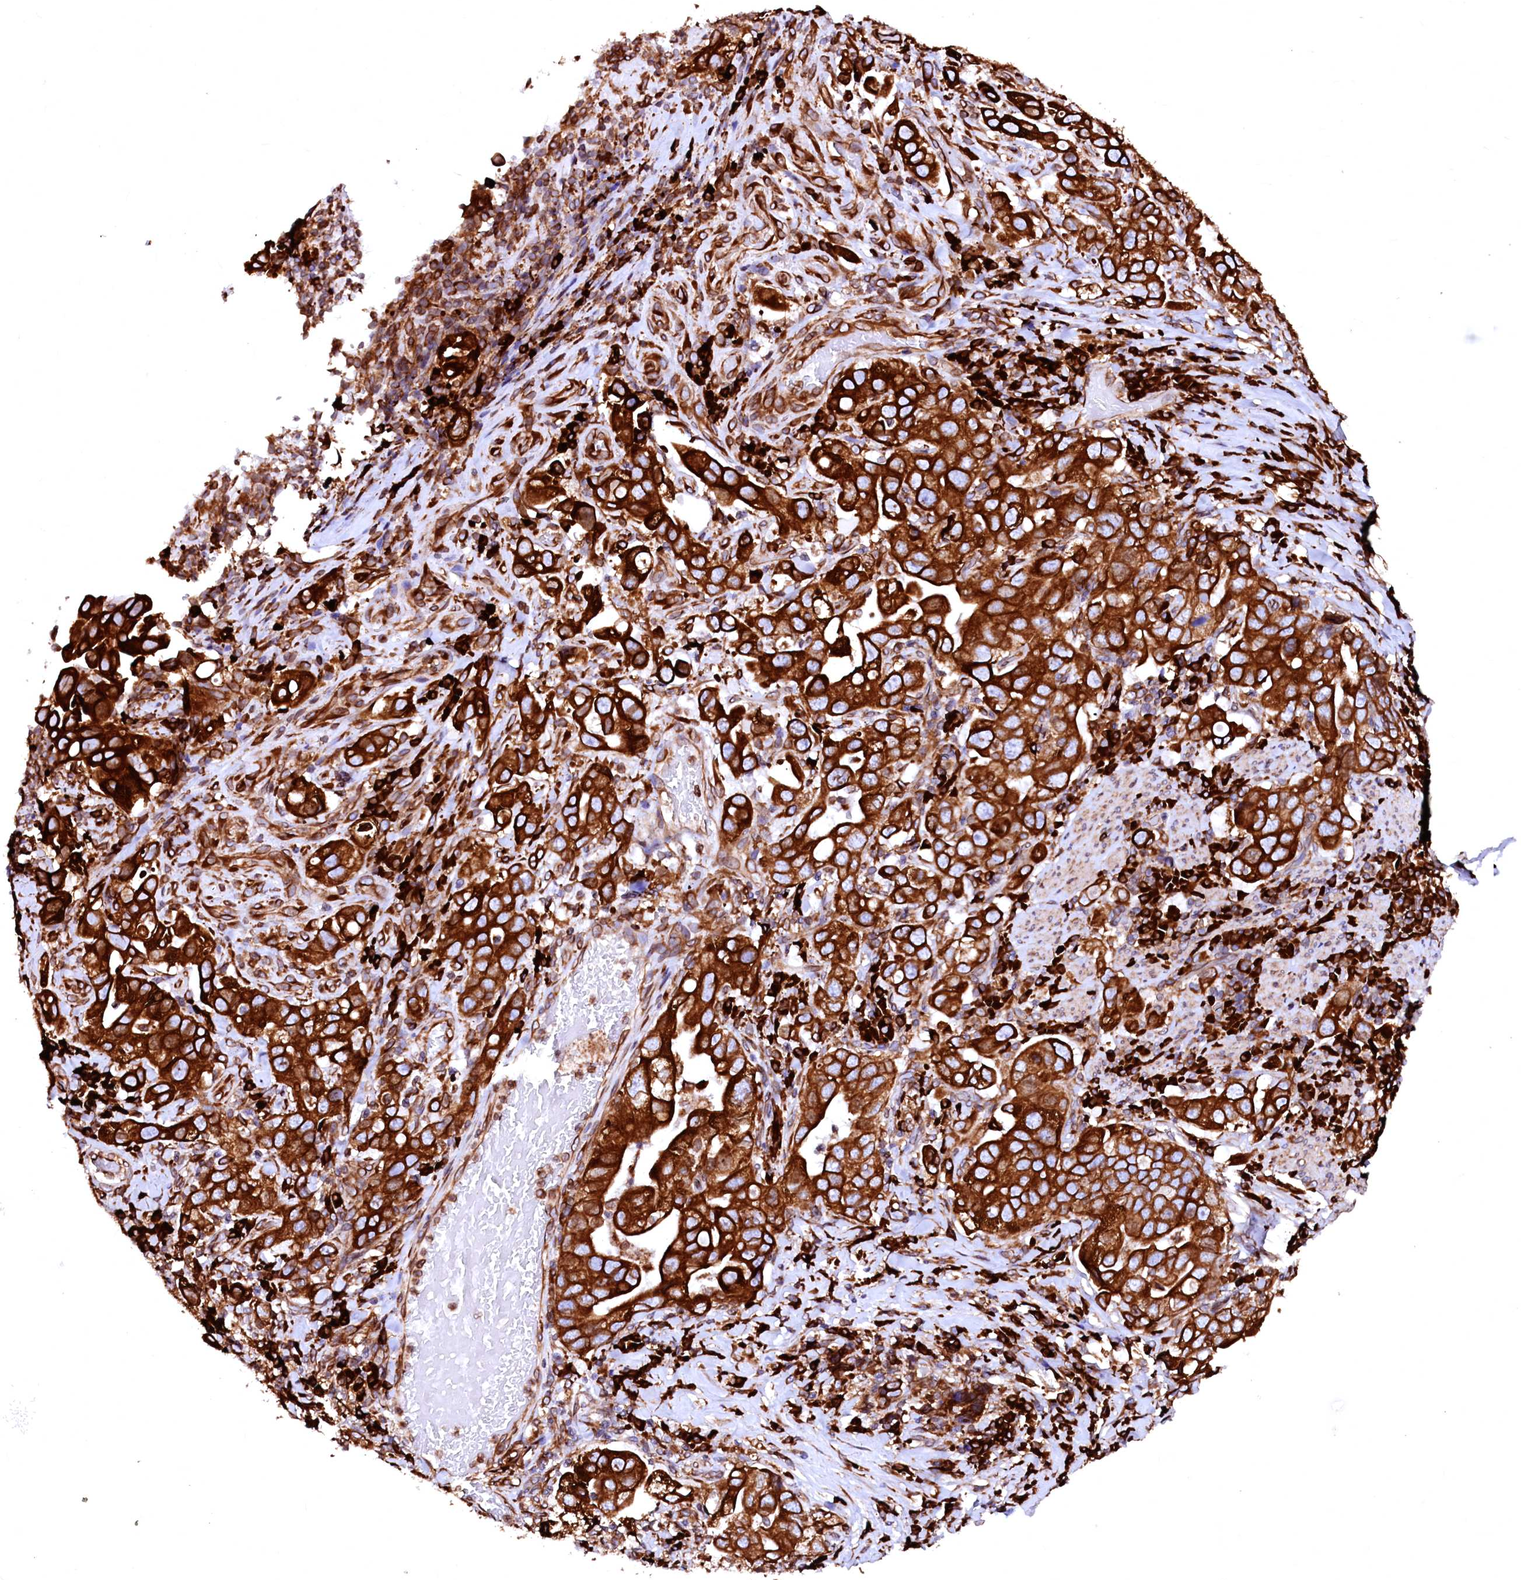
{"staining": {"intensity": "strong", "quantity": ">75%", "location": "cytoplasmic/membranous"}, "tissue": "stomach cancer", "cell_type": "Tumor cells", "image_type": "cancer", "snomed": [{"axis": "morphology", "description": "Adenocarcinoma, NOS"}, {"axis": "topography", "description": "Stomach, upper"}], "caption": "DAB (3,3'-diaminobenzidine) immunohistochemical staining of stomach cancer (adenocarcinoma) demonstrates strong cytoplasmic/membranous protein expression in approximately >75% of tumor cells.", "gene": "DERL1", "patient": {"sex": "male", "age": 62}}